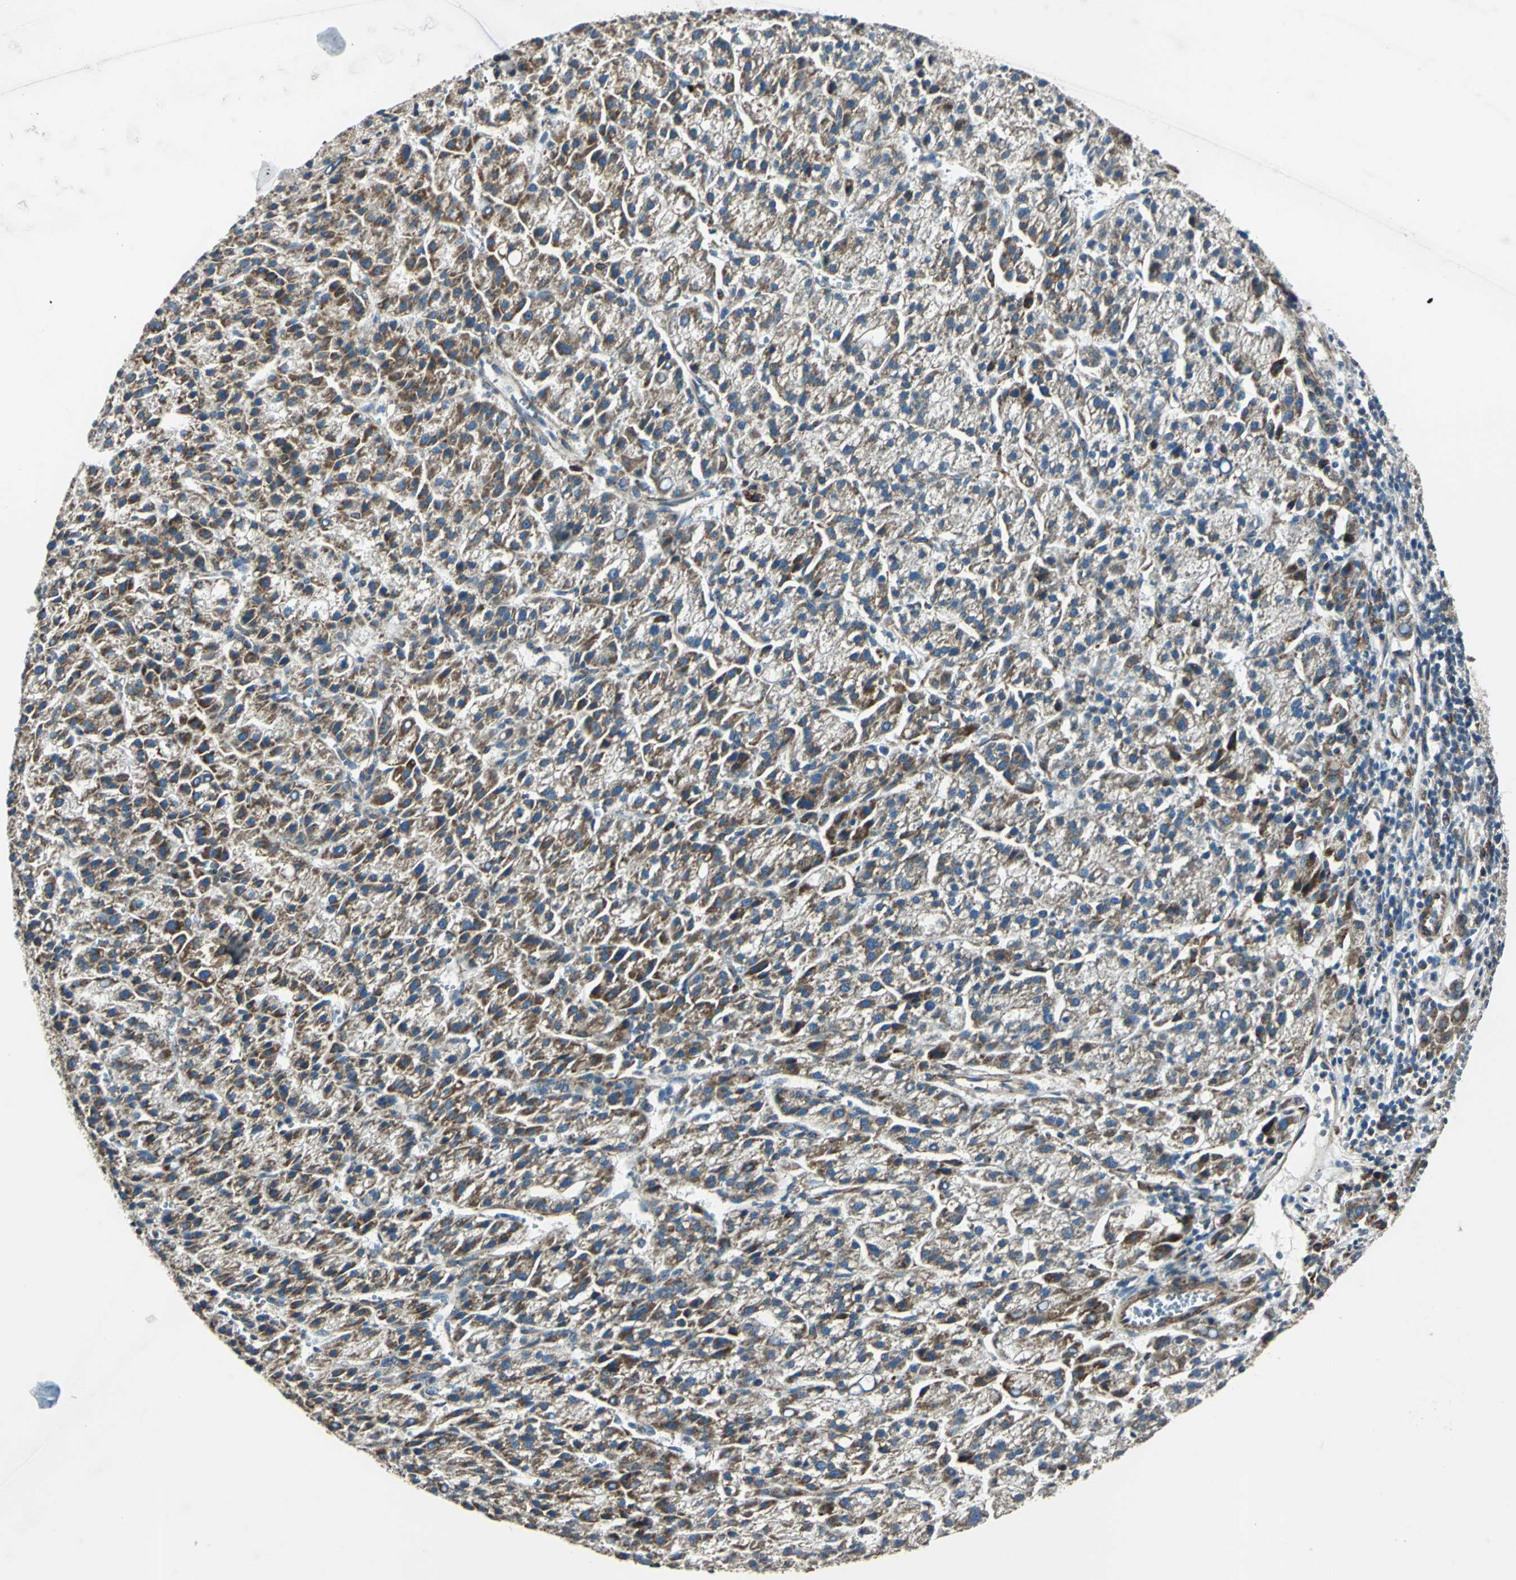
{"staining": {"intensity": "strong", "quantity": "25%-75%", "location": "cytoplasmic/membranous"}, "tissue": "liver cancer", "cell_type": "Tumor cells", "image_type": "cancer", "snomed": [{"axis": "morphology", "description": "Carcinoma, Hepatocellular, NOS"}, {"axis": "topography", "description": "Liver"}], "caption": "The immunohistochemical stain highlights strong cytoplasmic/membranous staining in tumor cells of hepatocellular carcinoma (liver) tissue.", "gene": "HTATIP2", "patient": {"sex": "female", "age": 58}}